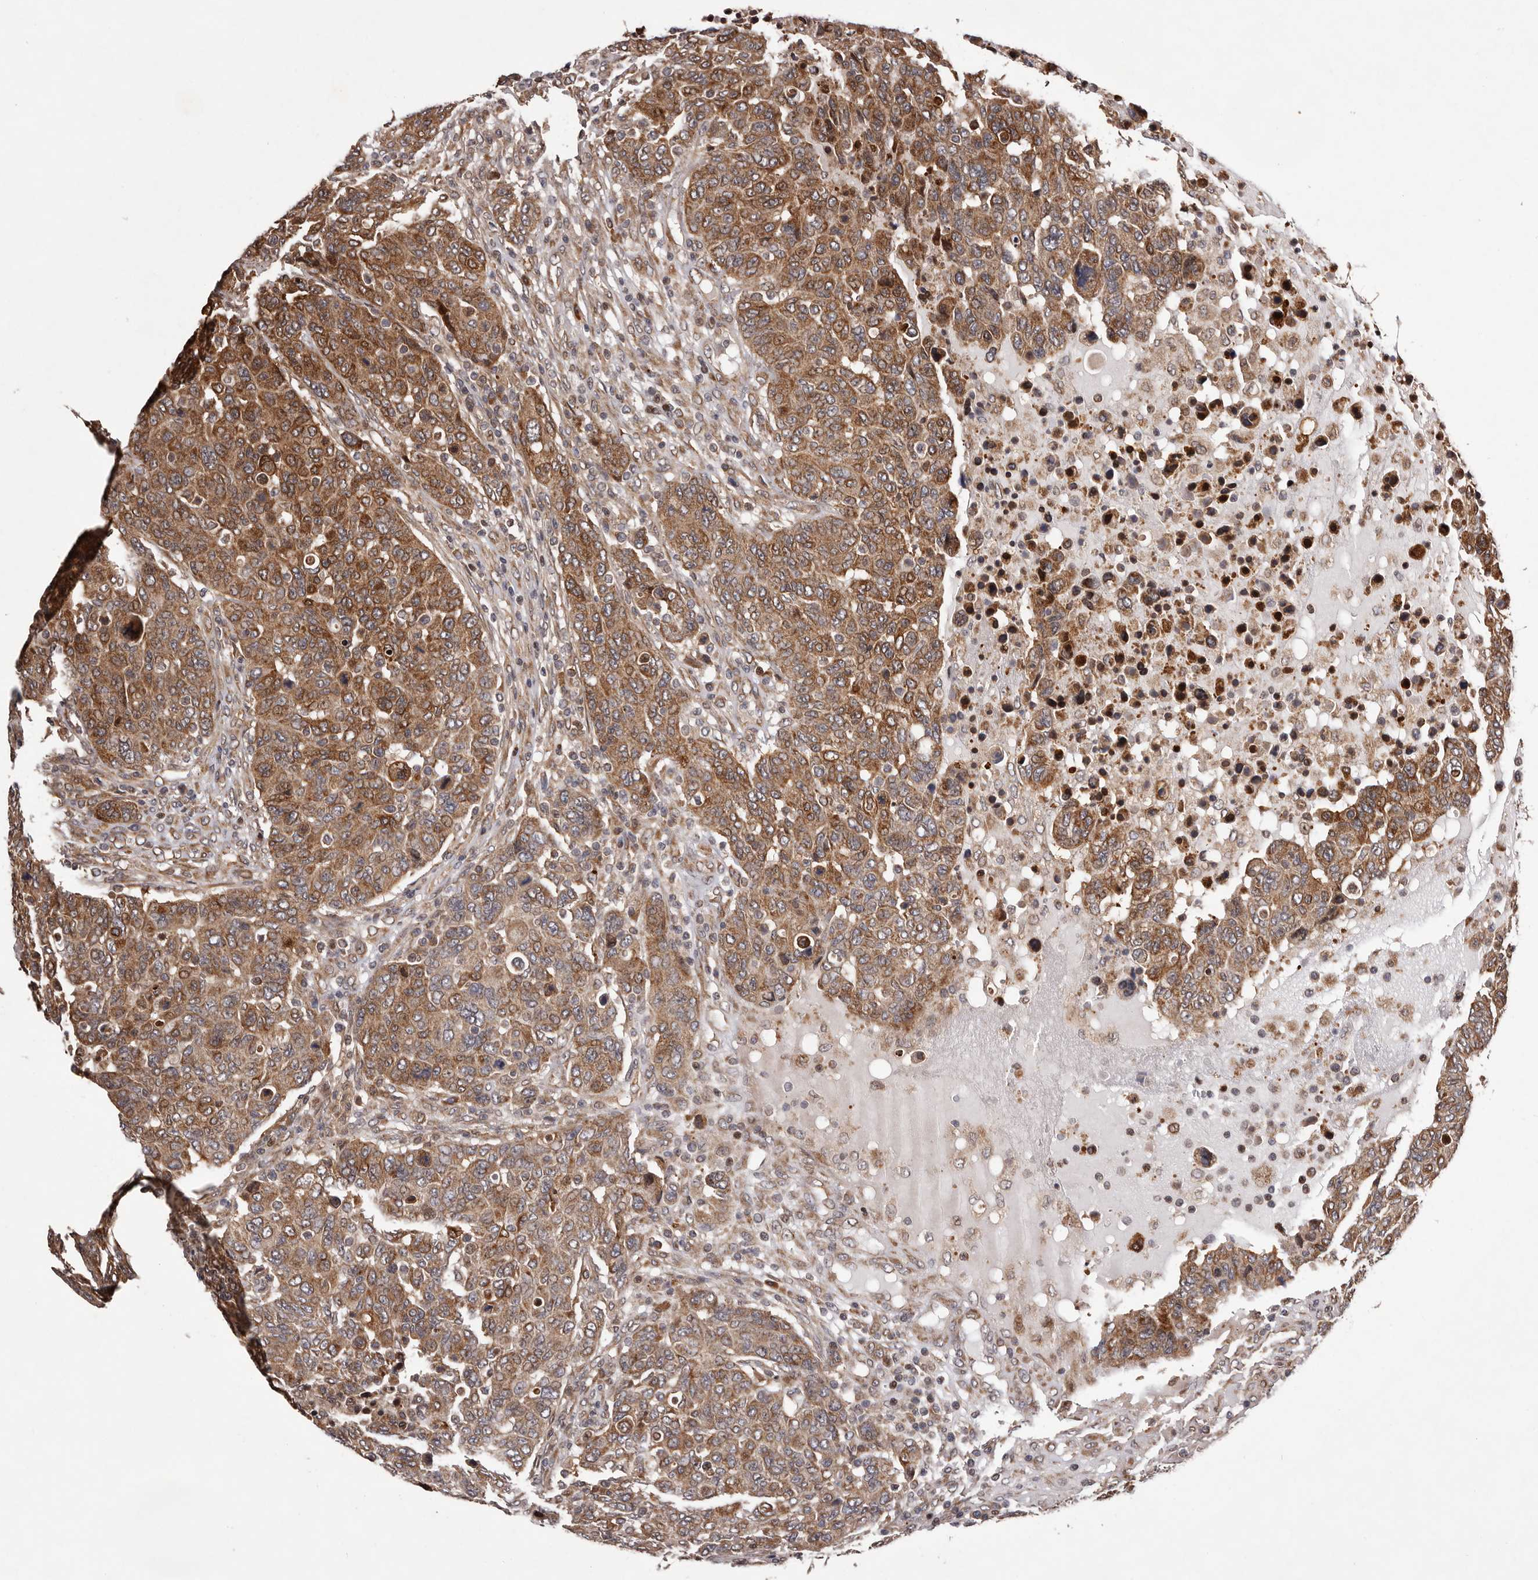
{"staining": {"intensity": "moderate", "quantity": ">75%", "location": "cytoplasmic/membranous"}, "tissue": "breast cancer", "cell_type": "Tumor cells", "image_type": "cancer", "snomed": [{"axis": "morphology", "description": "Duct carcinoma"}, {"axis": "topography", "description": "Breast"}], "caption": "Human breast invasive ductal carcinoma stained for a protein (brown) demonstrates moderate cytoplasmic/membranous positive staining in about >75% of tumor cells.", "gene": "GADD45B", "patient": {"sex": "female", "age": 37}}